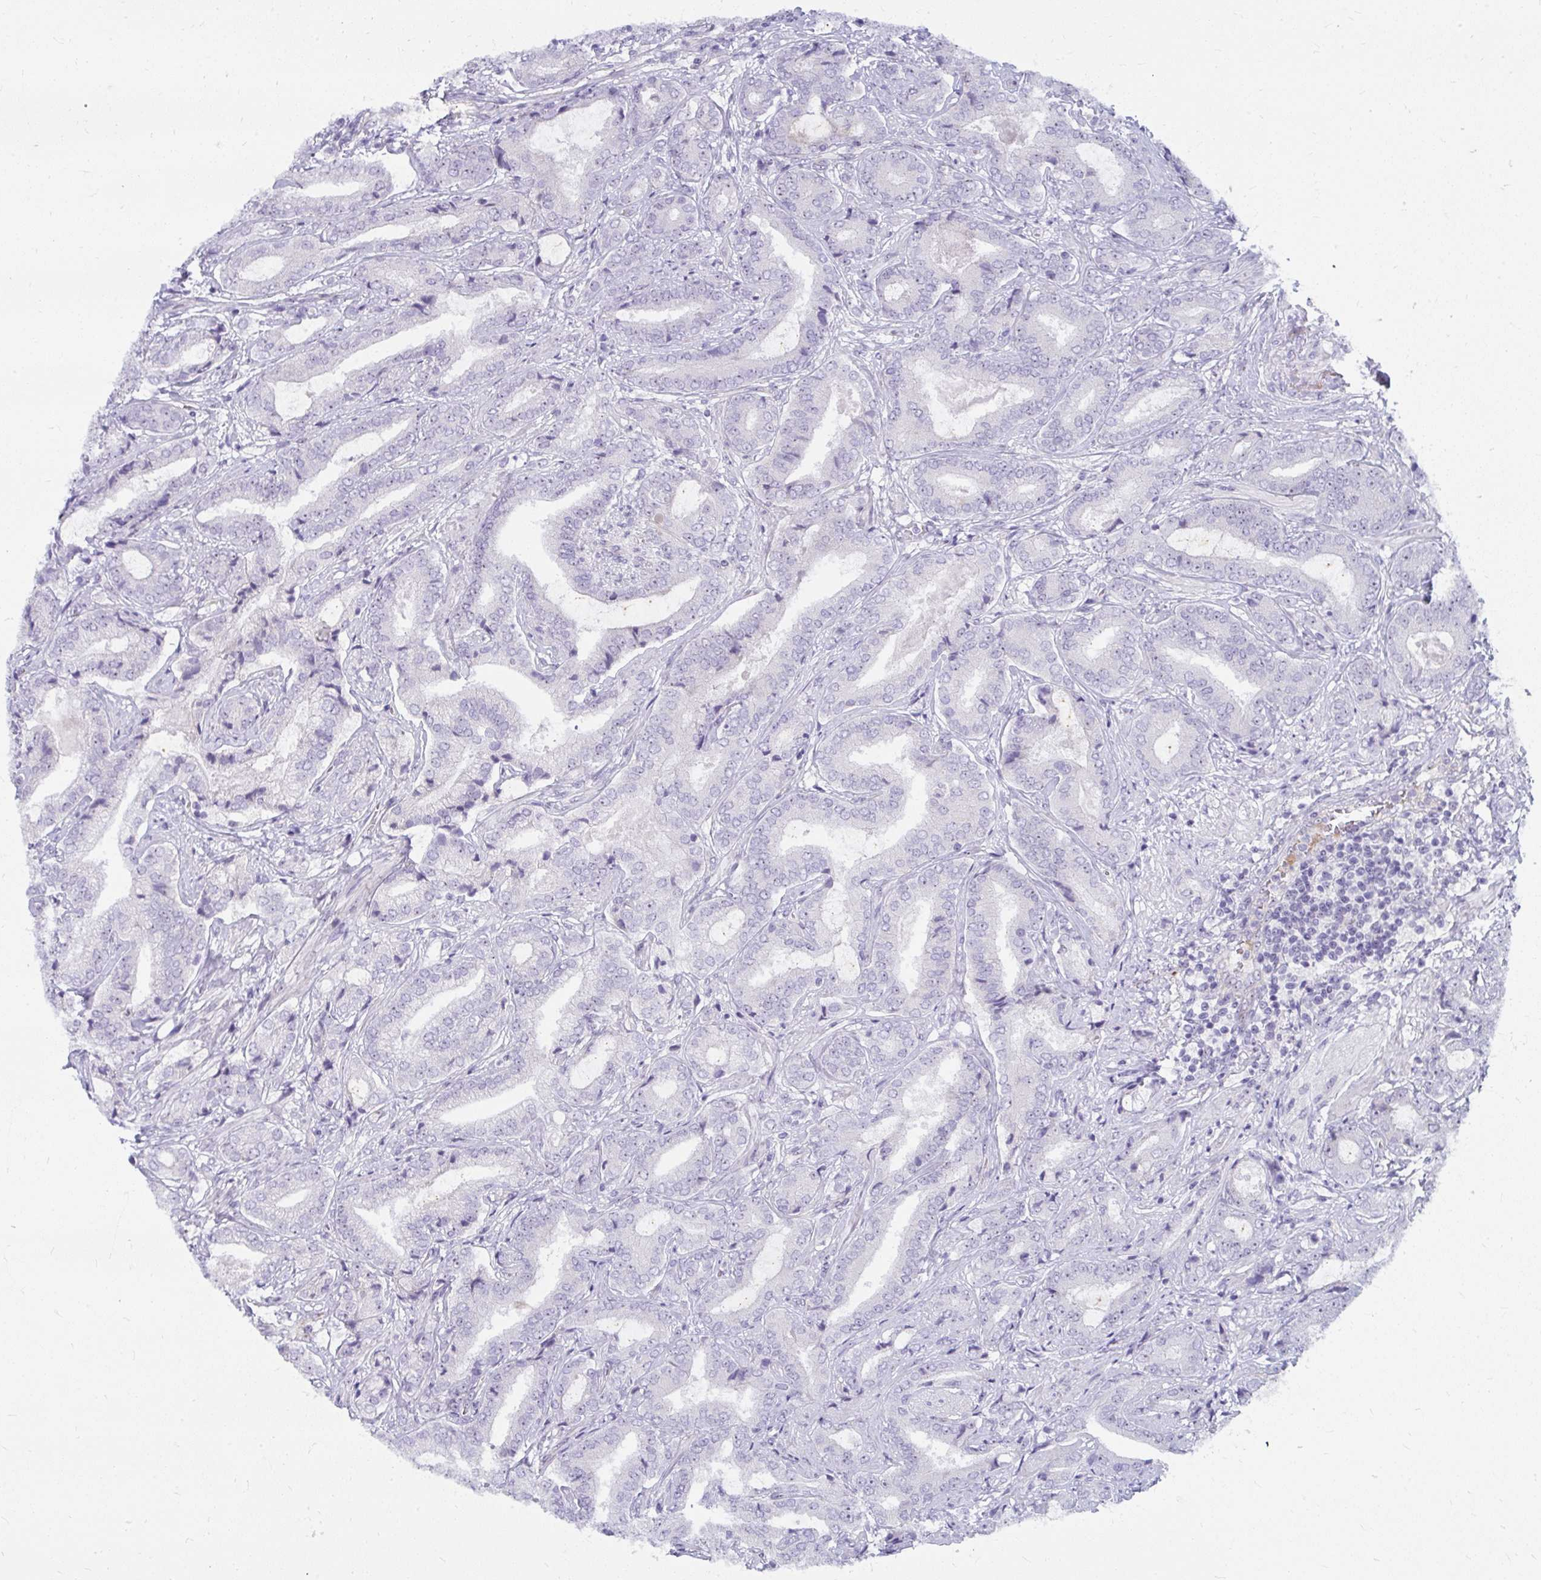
{"staining": {"intensity": "negative", "quantity": "none", "location": "none"}, "tissue": "prostate cancer", "cell_type": "Tumor cells", "image_type": "cancer", "snomed": [{"axis": "morphology", "description": "Adenocarcinoma, High grade"}, {"axis": "topography", "description": "Prostate"}], "caption": "Histopathology image shows no protein staining in tumor cells of prostate cancer tissue.", "gene": "MUS81", "patient": {"sex": "male", "age": 62}}